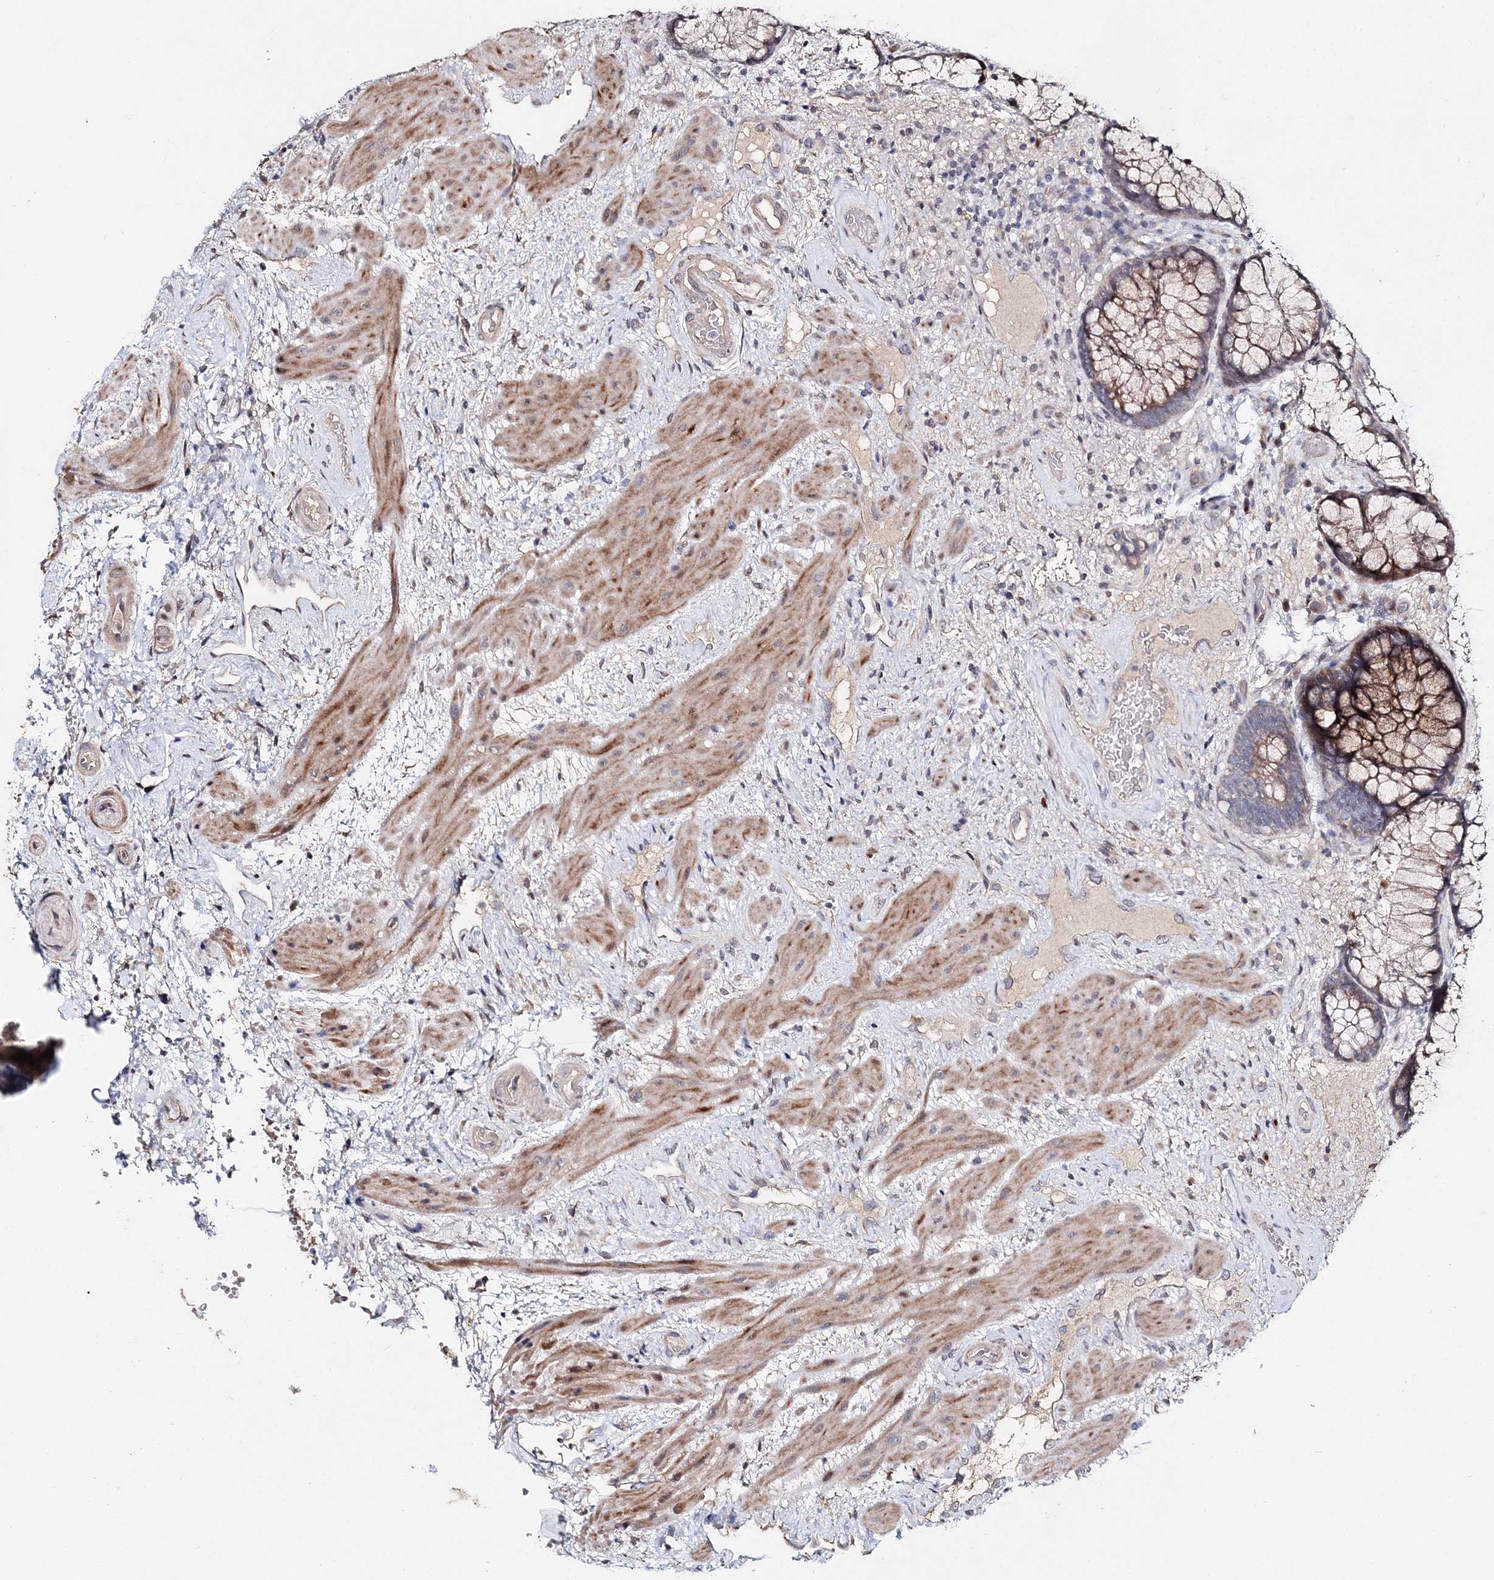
{"staining": {"intensity": "moderate", "quantity": "25%-75%", "location": "cytoplasmic/membranous"}, "tissue": "rectum", "cell_type": "Glandular cells", "image_type": "normal", "snomed": [{"axis": "morphology", "description": "Normal tissue, NOS"}, {"axis": "topography", "description": "Rectum"}], "caption": "Glandular cells reveal moderate cytoplasmic/membranous staining in about 25%-75% of cells in unremarkable rectum. (DAB (3,3'-diaminobenzidine) IHC, brown staining for protein, blue staining for nuclei).", "gene": "GJB5", "patient": {"sex": "male", "age": 51}}